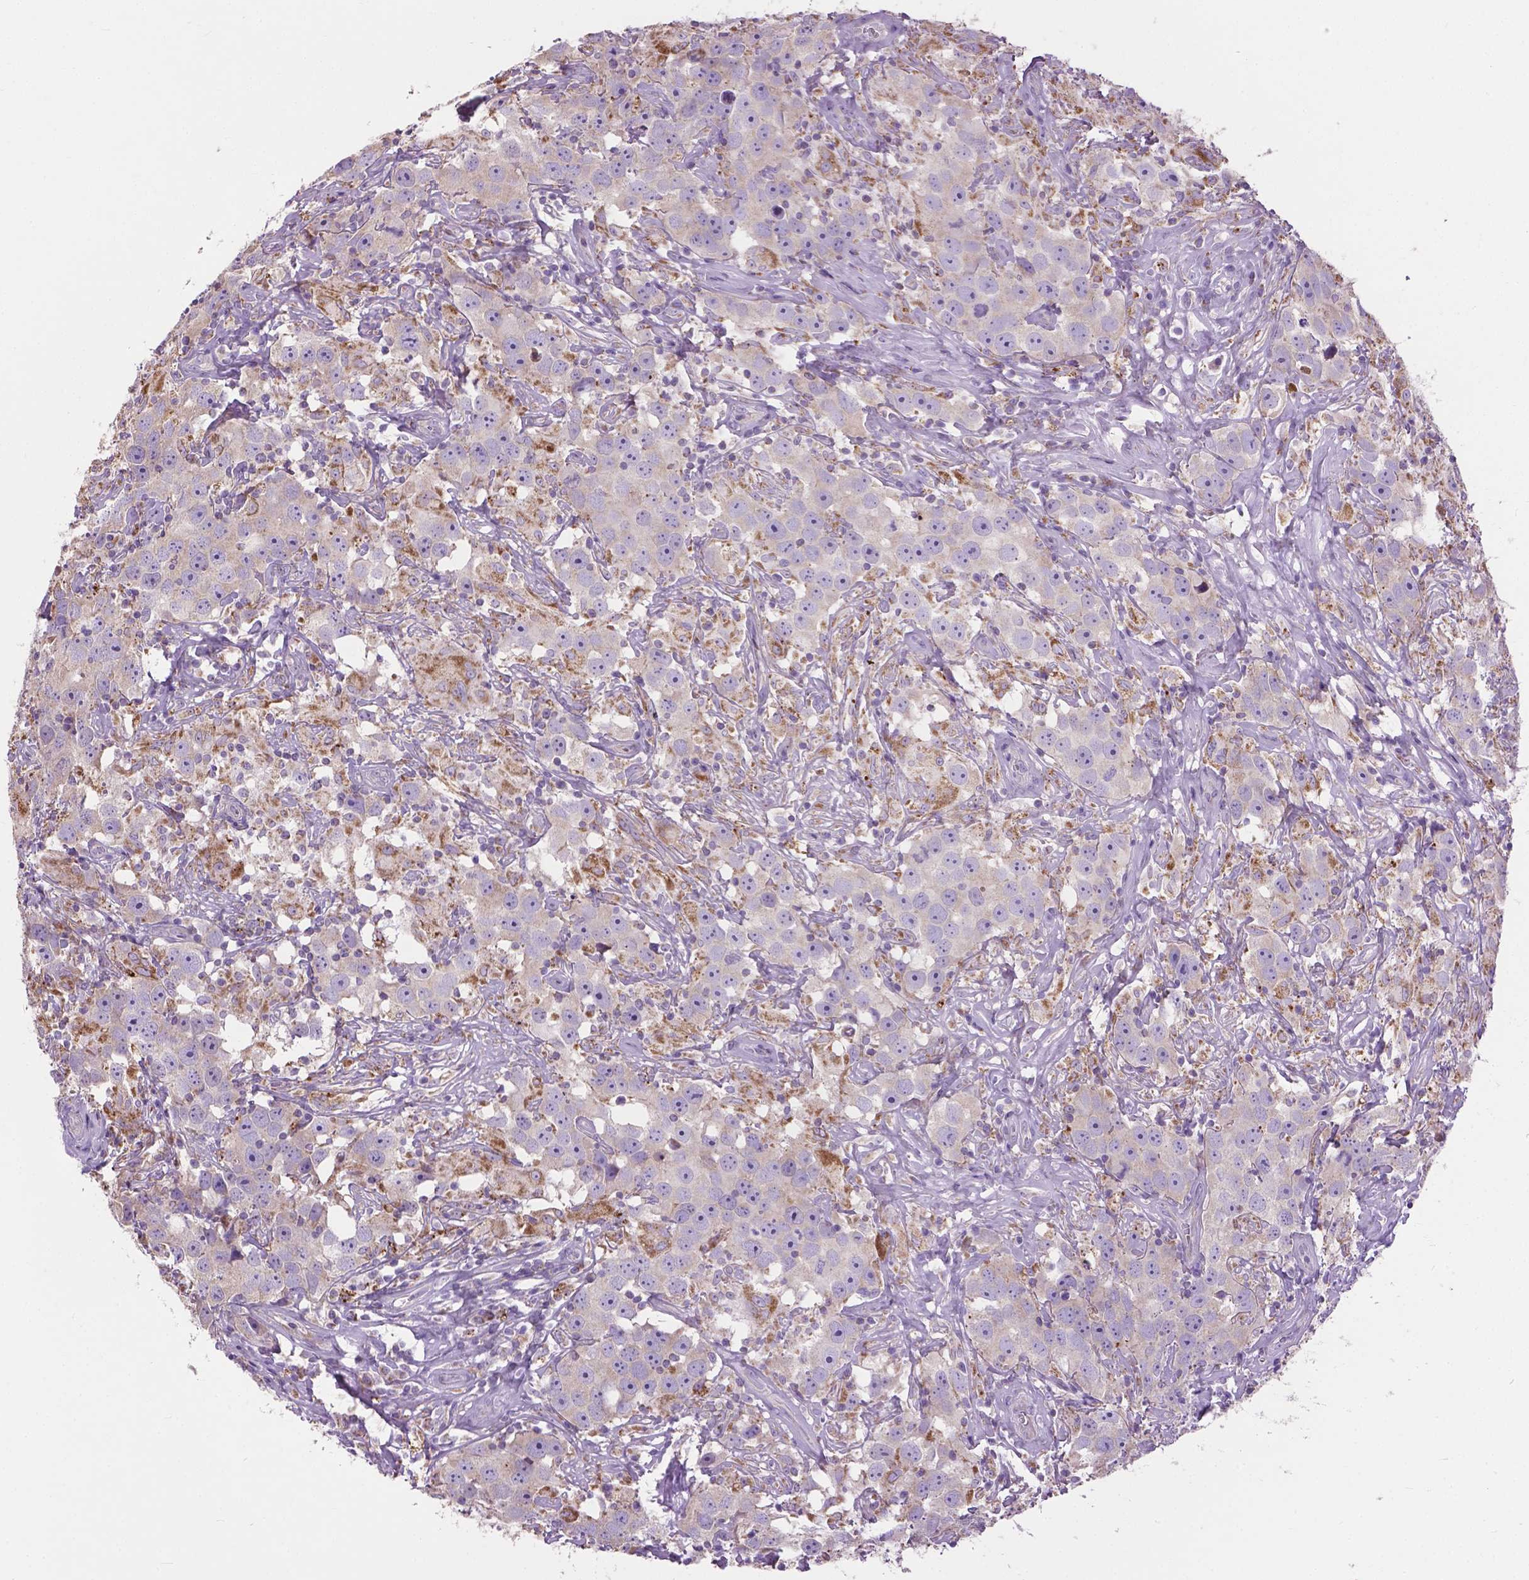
{"staining": {"intensity": "negative", "quantity": "none", "location": "none"}, "tissue": "testis cancer", "cell_type": "Tumor cells", "image_type": "cancer", "snomed": [{"axis": "morphology", "description": "Seminoma, NOS"}, {"axis": "topography", "description": "Testis"}], "caption": "A histopathology image of testis cancer (seminoma) stained for a protein shows no brown staining in tumor cells.", "gene": "VDAC1", "patient": {"sex": "male", "age": 49}}